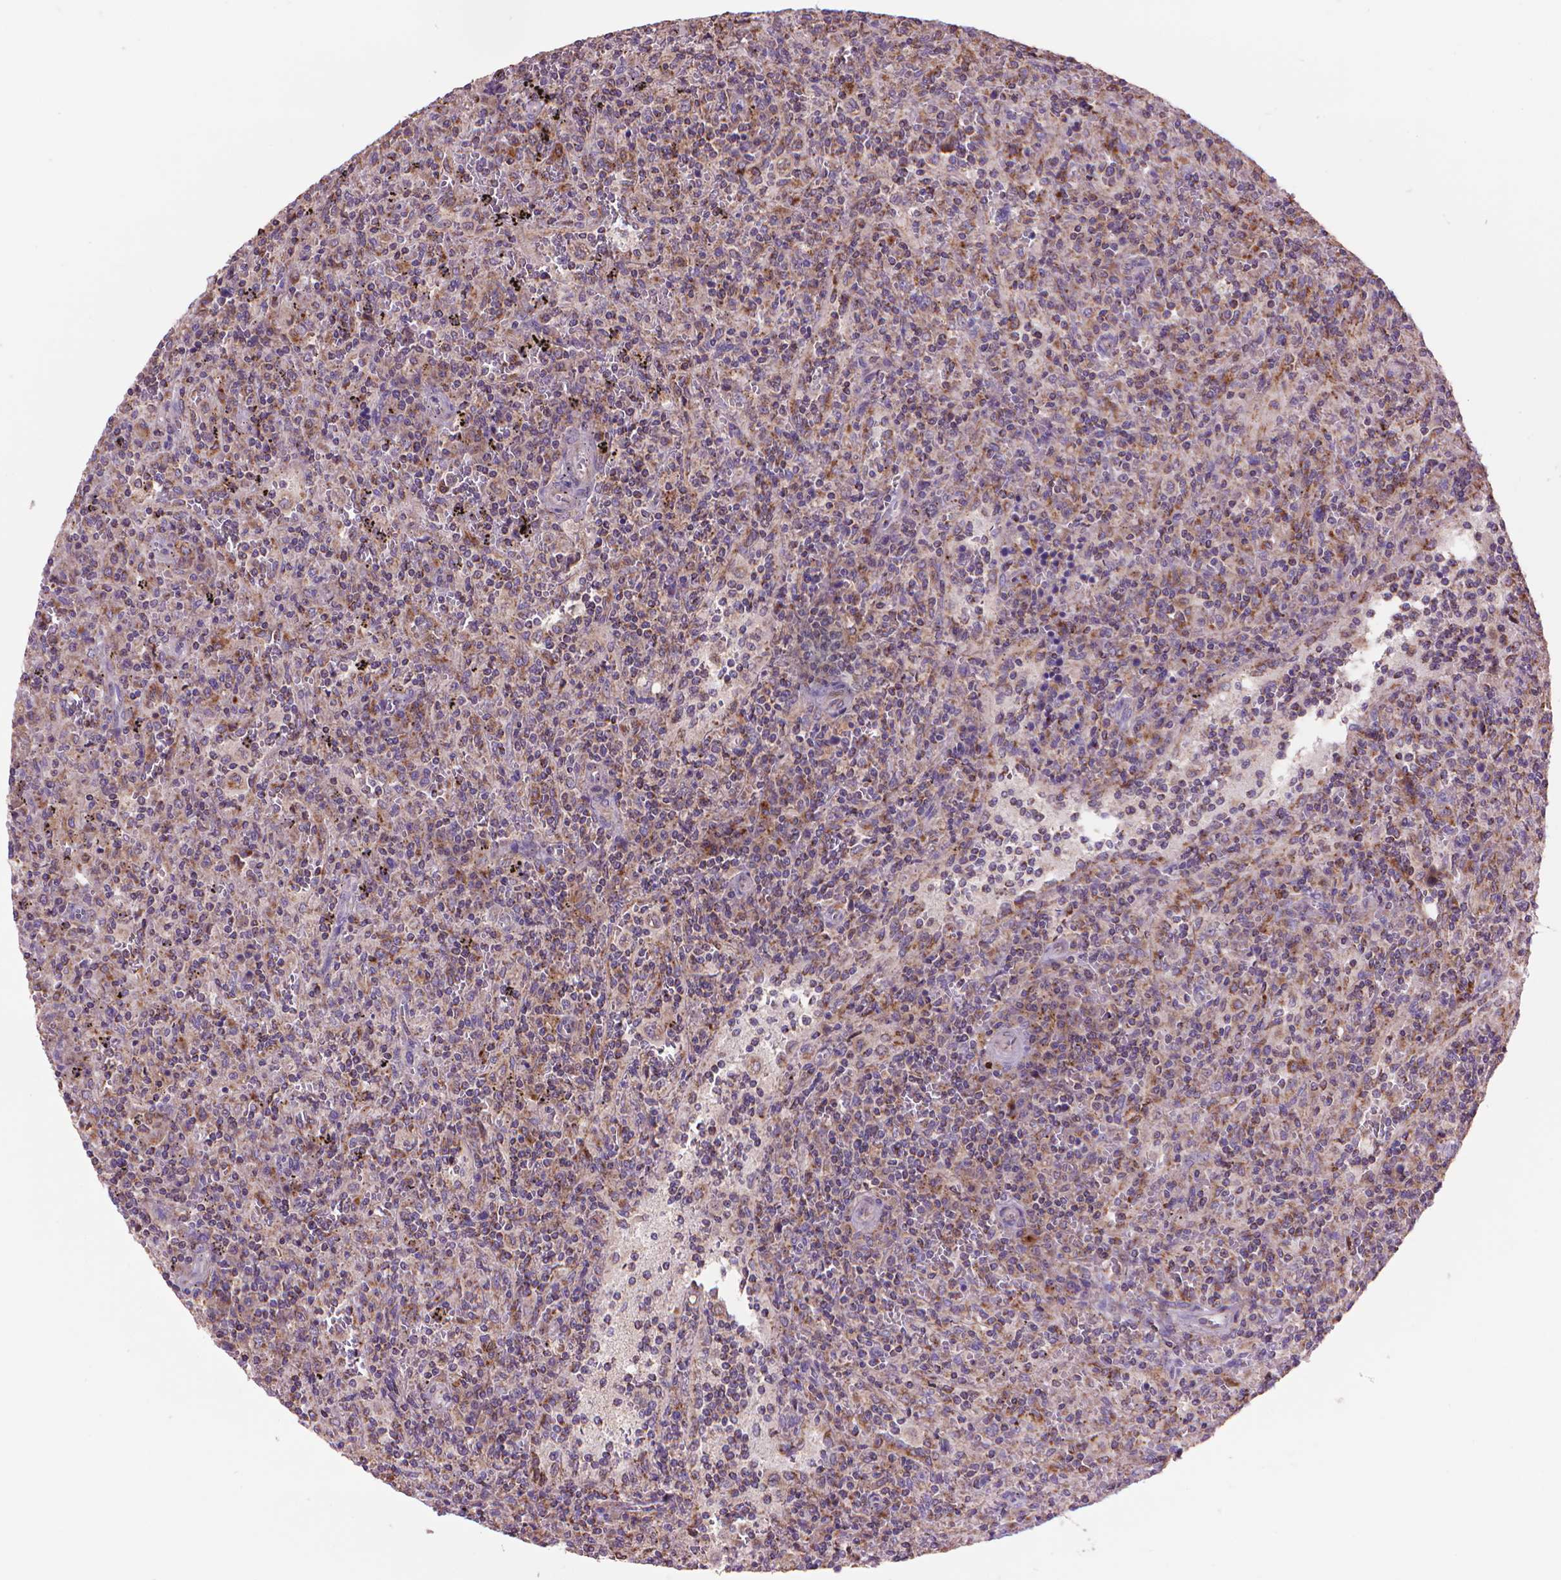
{"staining": {"intensity": "moderate", "quantity": "<25%", "location": "cytoplasmic/membranous"}, "tissue": "lymphoma", "cell_type": "Tumor cells", "image_type": "cancer", "snomed": [{"axis": "morphology", "description": "Malignant lymphoma, non-Hodgkin's type, Low grade"}, {"axis": "topography", "description": "Spleen"}], "caption": "Approximately <25% of tumor cells in low-grade malignant lymphoma, non-Hodgkin's type display moderate cytoplasmic/membranous protein positivity as visualized by brown immunohistochemical staining.", "gene": "GLB1", "patient": {"sex": "male", "age": 62}}